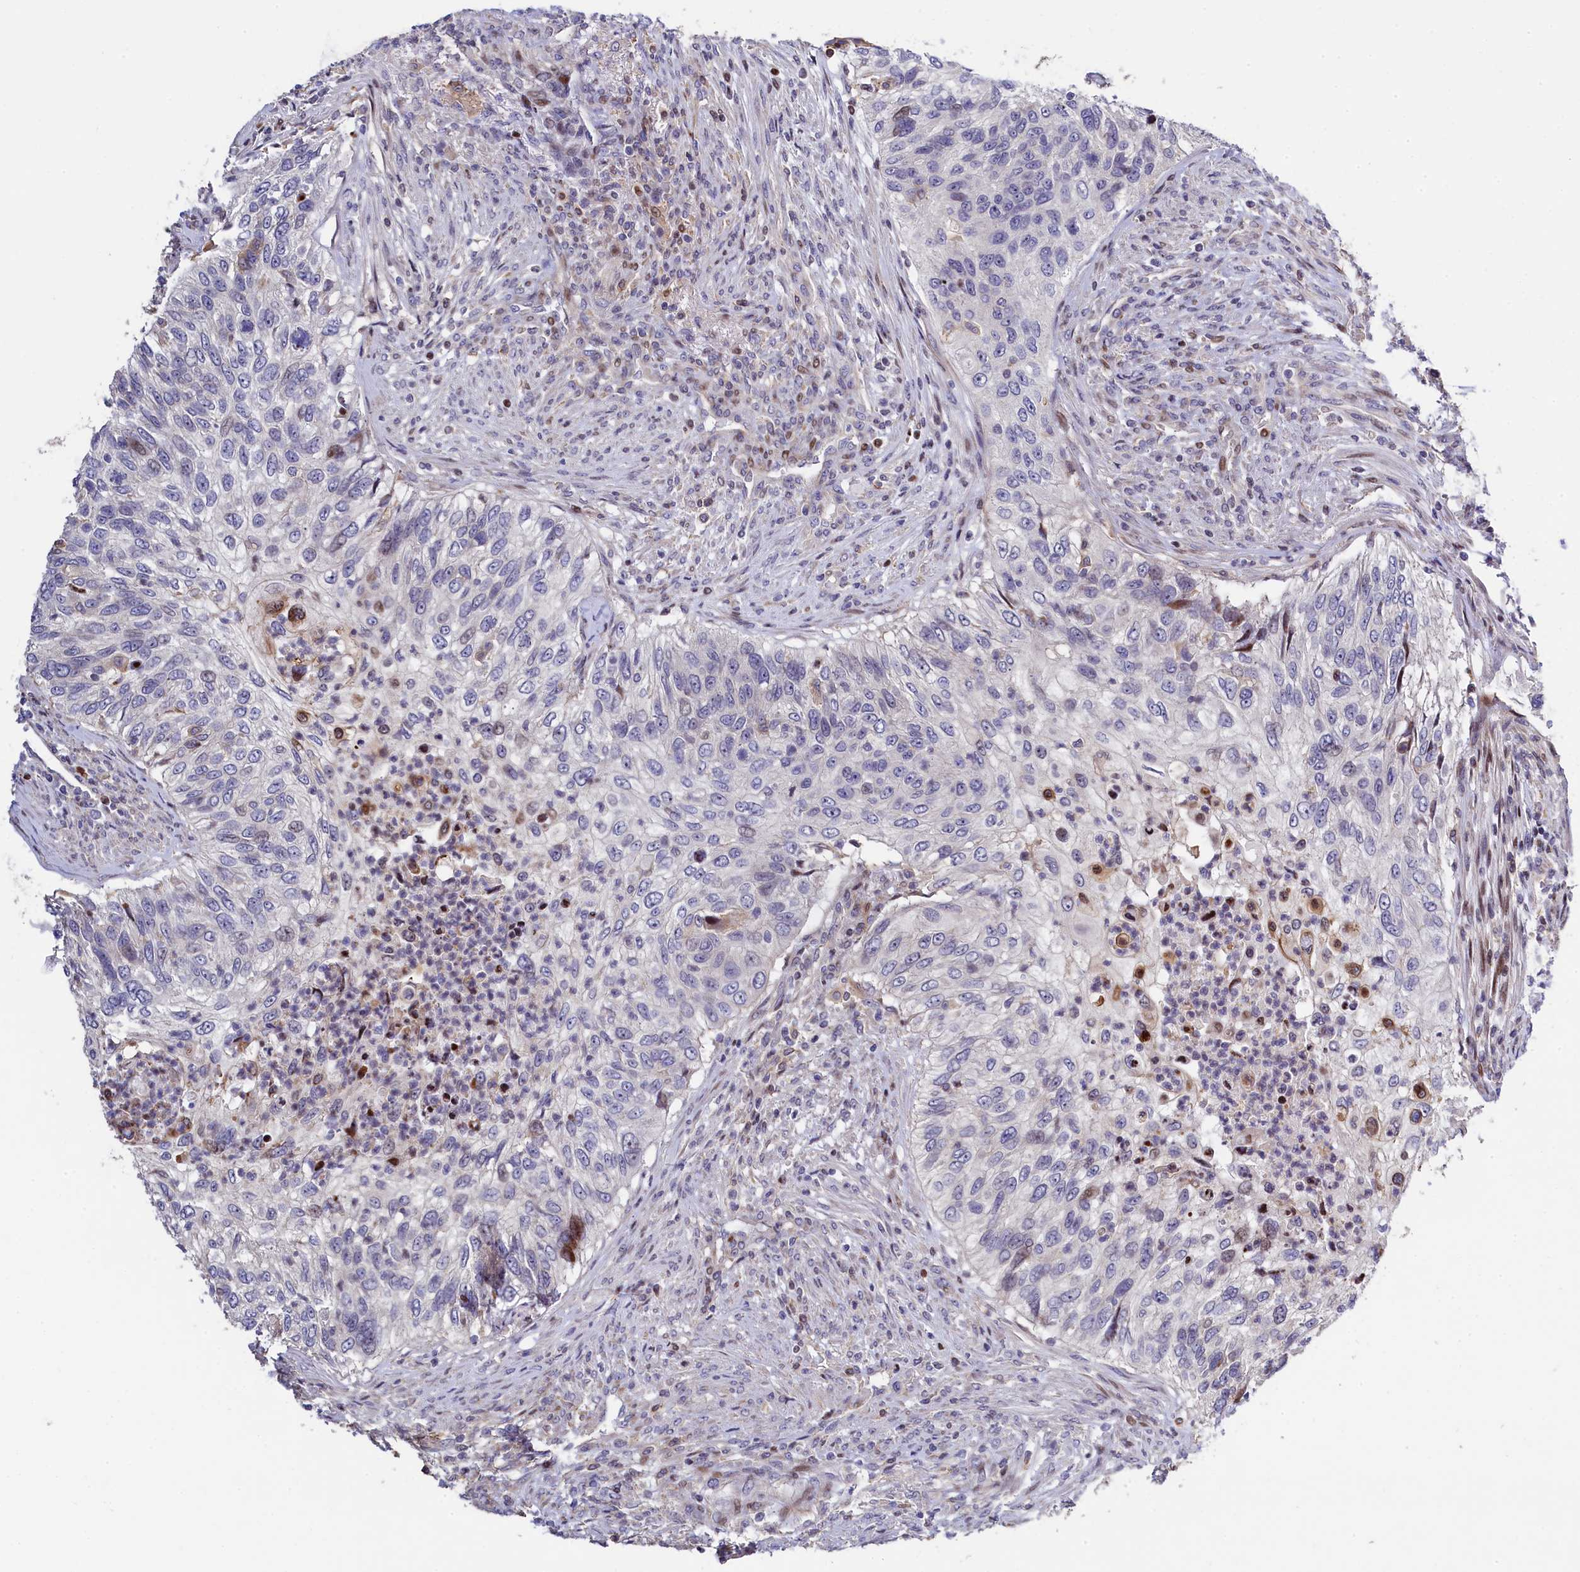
{"staining": {"intensity": "negative", "quantity": "none", "location": "none"}, "tissue": "urothelial cancer", "cell_type": "Tumor cells", "image_type": "cancer", "snomed": [{"axis": "morphology", "description": "Urothelial carcinoma, High grade"}, {"axis": "topography", "description": "Urinary bladder"}], "caption": "This is a image of immunohistochemistry staining of high-grade urothelial carcinoma, which shows no expression in tumor cells. (Immunohistochemistry (ihc), brightfield microscopy, high magnification).", "gene": "TGDS", "patient": {"sex": "female", "age": 60}}